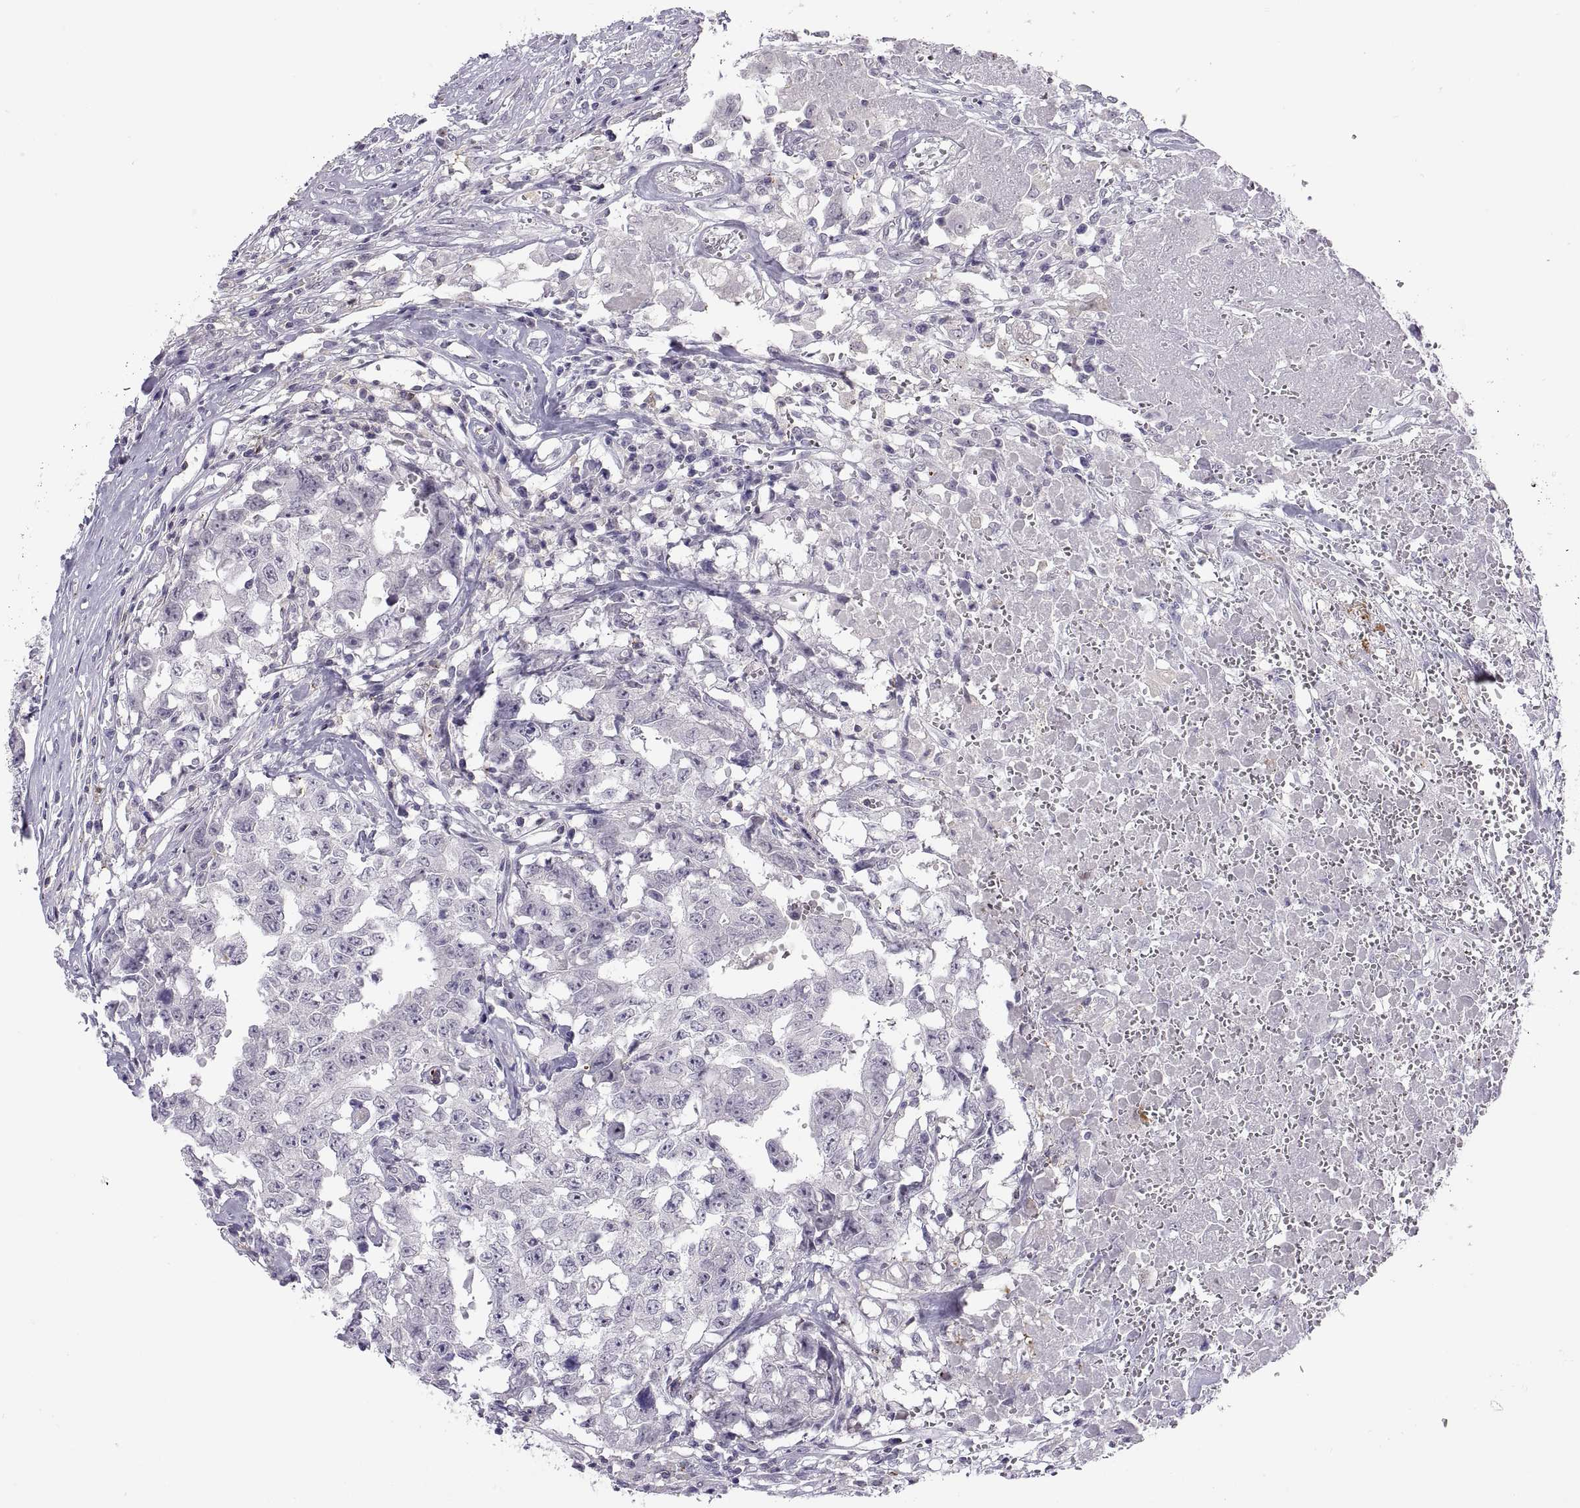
{"staining": {"intensity": "negative", "quantity": "none", "location": "none"}, "tissue": "testis cancer", "cell_type": "Tumor cells", "image_type": "cancer", "snomed": [{"axis": "morphology", "description": "Carcinoma, Embryonal, NOS"}, {"axis": "topography", "description": "Testis"}], "caption": "DAB immunohistochemical staining of human testis embryonal carcinoma reveals no significant expression in tumor cells. Brightfield microscopy of IHC stained with DAB (brown) and hematoxylin (blue), captured at high magnification.", "gene": "TTC21A", "patient": {"sex": "male", "age": 36}}